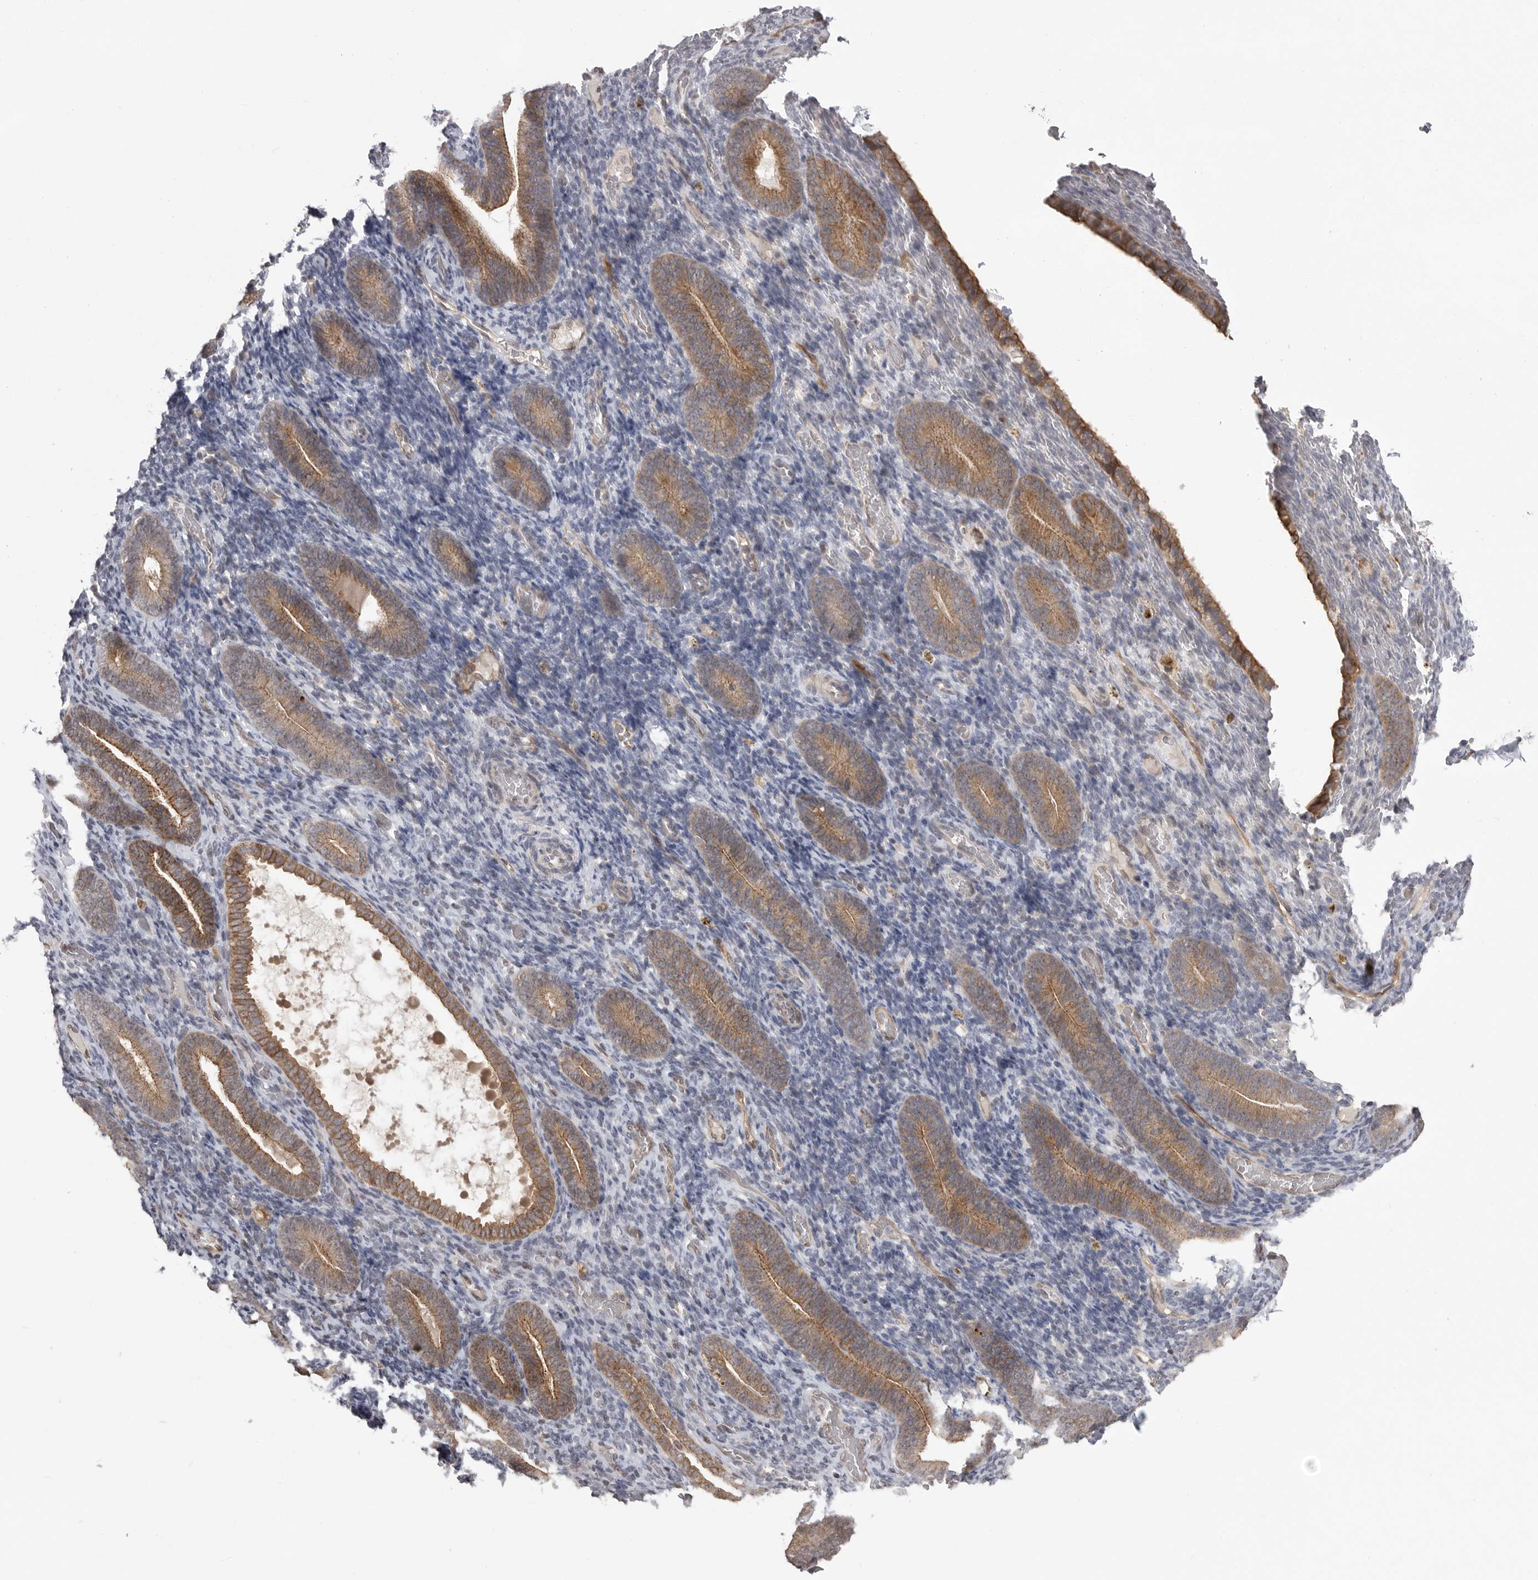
{"staining": {"intensity": "negative", "quantity": "none", "location": "none"}, "tissue": "endometrium", "cell_type": "Cells in endometrial stroma", "image_type": "normal", "snomed": [{"axis": "morphology", "description": "Normal tissue, NOS"}, {"axis": "topography", "description": "Endometrium"}], "caption": "An image of endometrium stained for a protein reveals no brown staining in cells in endometrial stroma. (DAB (3,3'-diaminobenzidine) immunohistochemistry (IHC), high magnification).", "gene": "NECTIN1", "patient": {"sex": "female", "age": 51}}